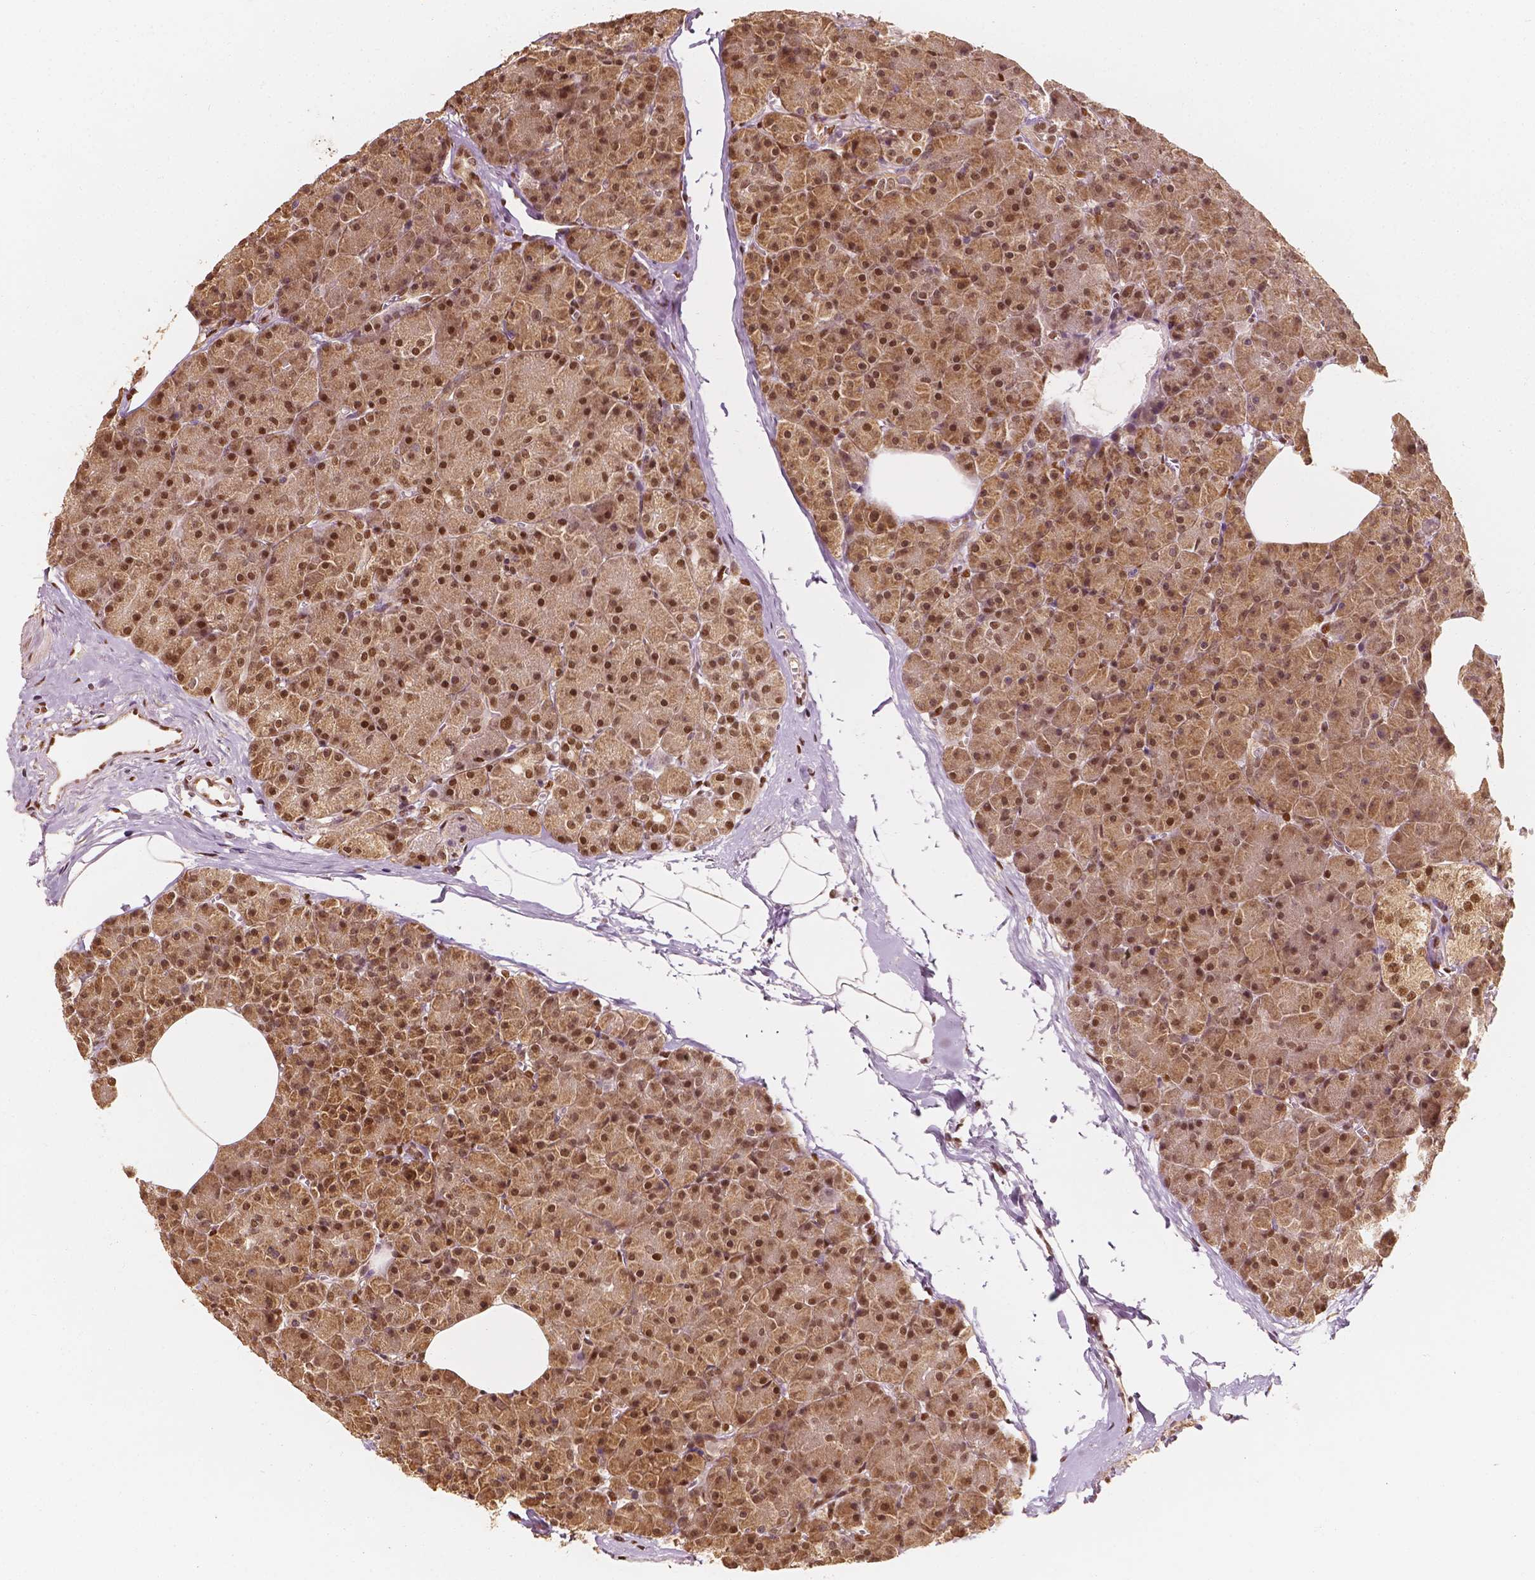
{"staining": {"intensity": "moderate", "quantity": ">75%", "location": "cytoplasmic/membranous,nuclear"}, "tissue": "pancreas", "cell_type": "Exocrine glandular cells", "image_type": "normal", "snomed": [{"axis": "morphology", "description": "Normal tissue, NOS"}, {"axis": "topography", "description": "Pancreas"}], "caption": "Exocrine glandular cells display medium levels of moderate cytoplasmic/membranous,nuclear expression in about >75% of cells in benign human pancreas. Nuclei are stained in blue.", "gene": "TBC1D17", "patient": {"sex": "female", "age": 45}}